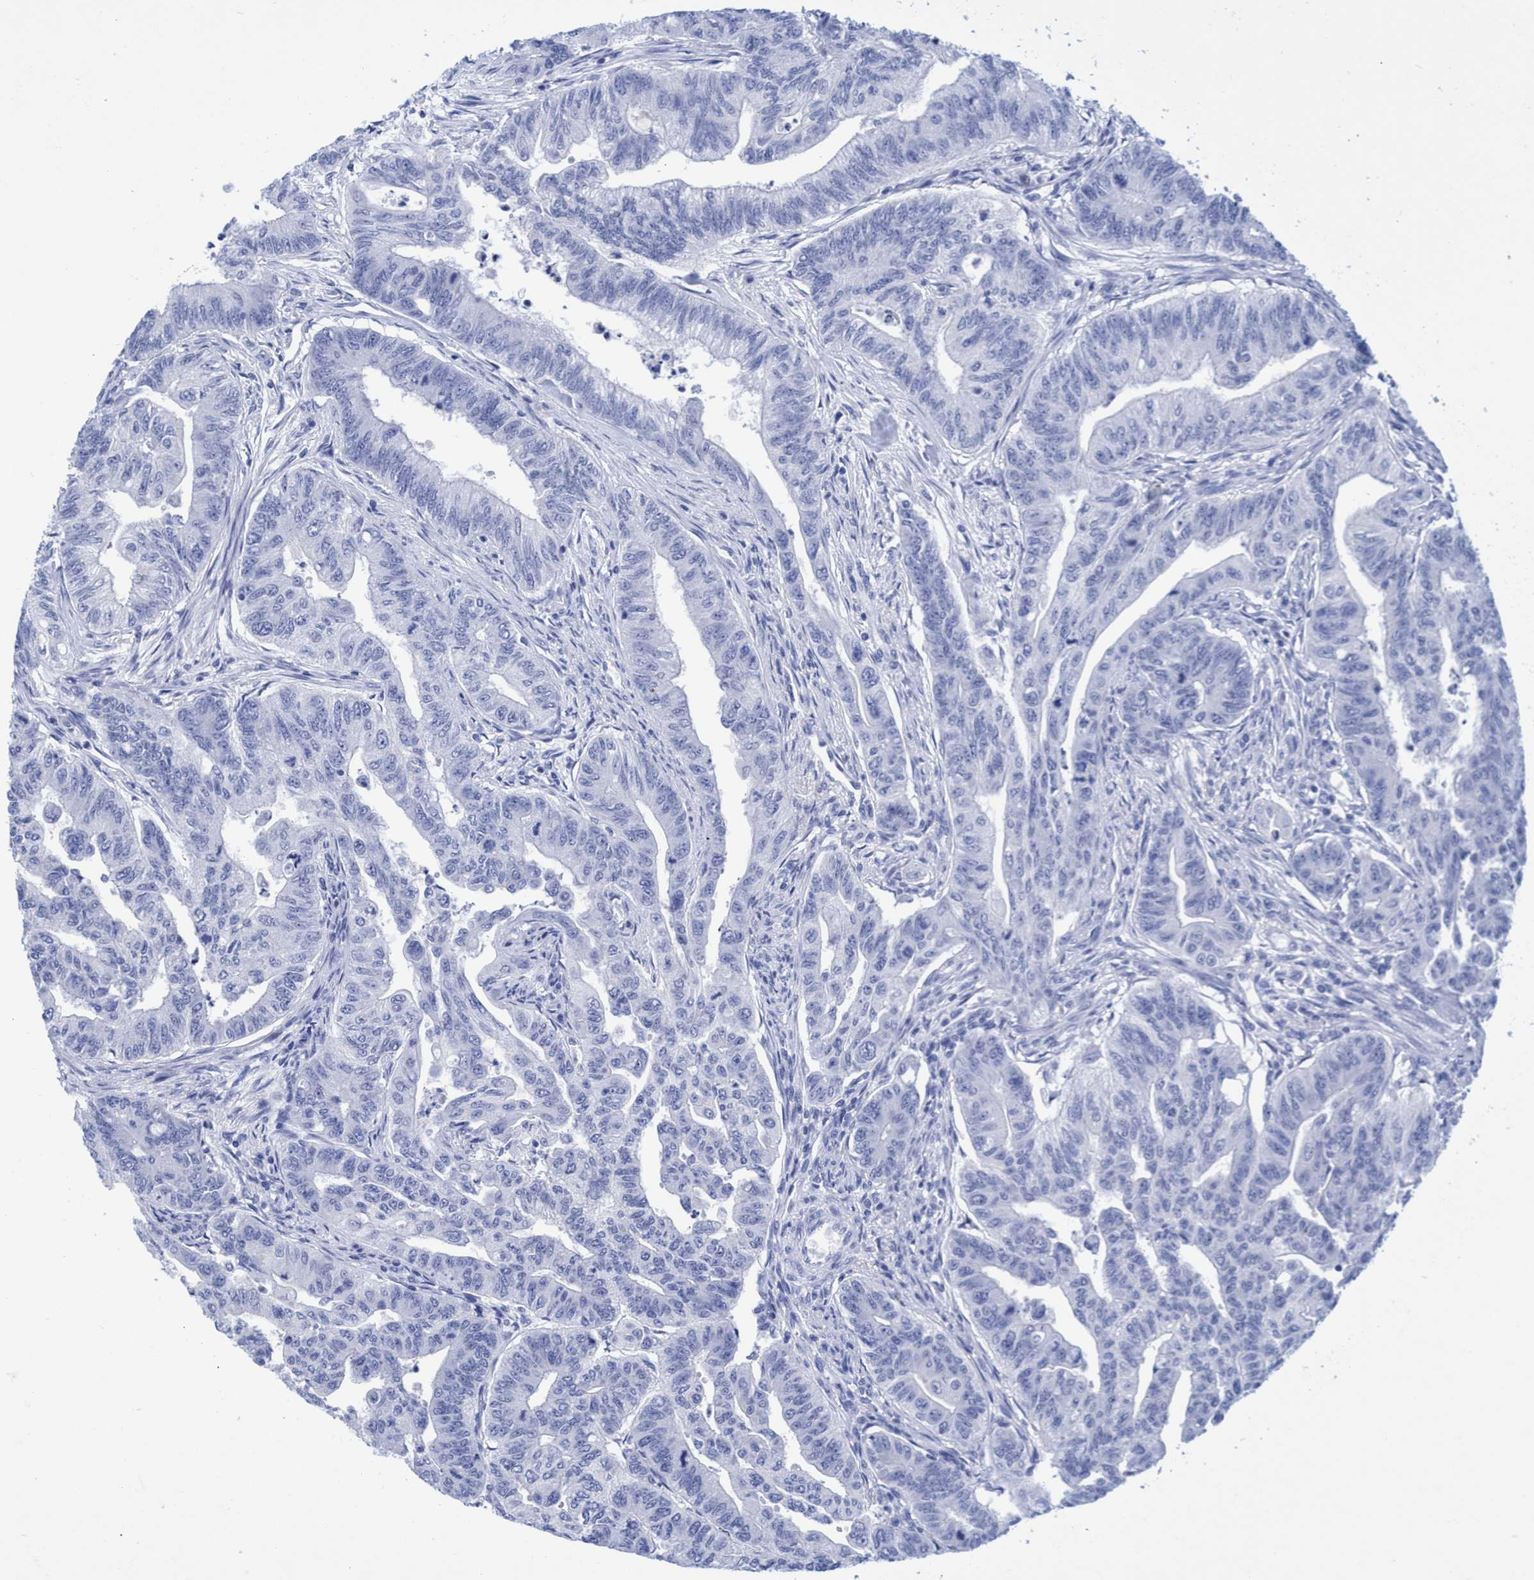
{"staining": {"intensity": "negative", "quantity": "none", "location": "none"}, "tissue": "colorectal cancer", "cell_type": "Tumor cells", "image_type": "cancer", "snomed": [{"axis": "morphology", "description": "Adenoma, NOS"}, {"axis": "morphology", "description": "Adenocarcinoma, NOS"}, {"axis": "topography", "description": "Colon"}], "caption": "The immunohistochemistry photomicrograph has no significant positivity in tumor cells of colorectal cancer tissue.", "gene": "INSL6", "patient": {"sex": "male", "age": 79}}